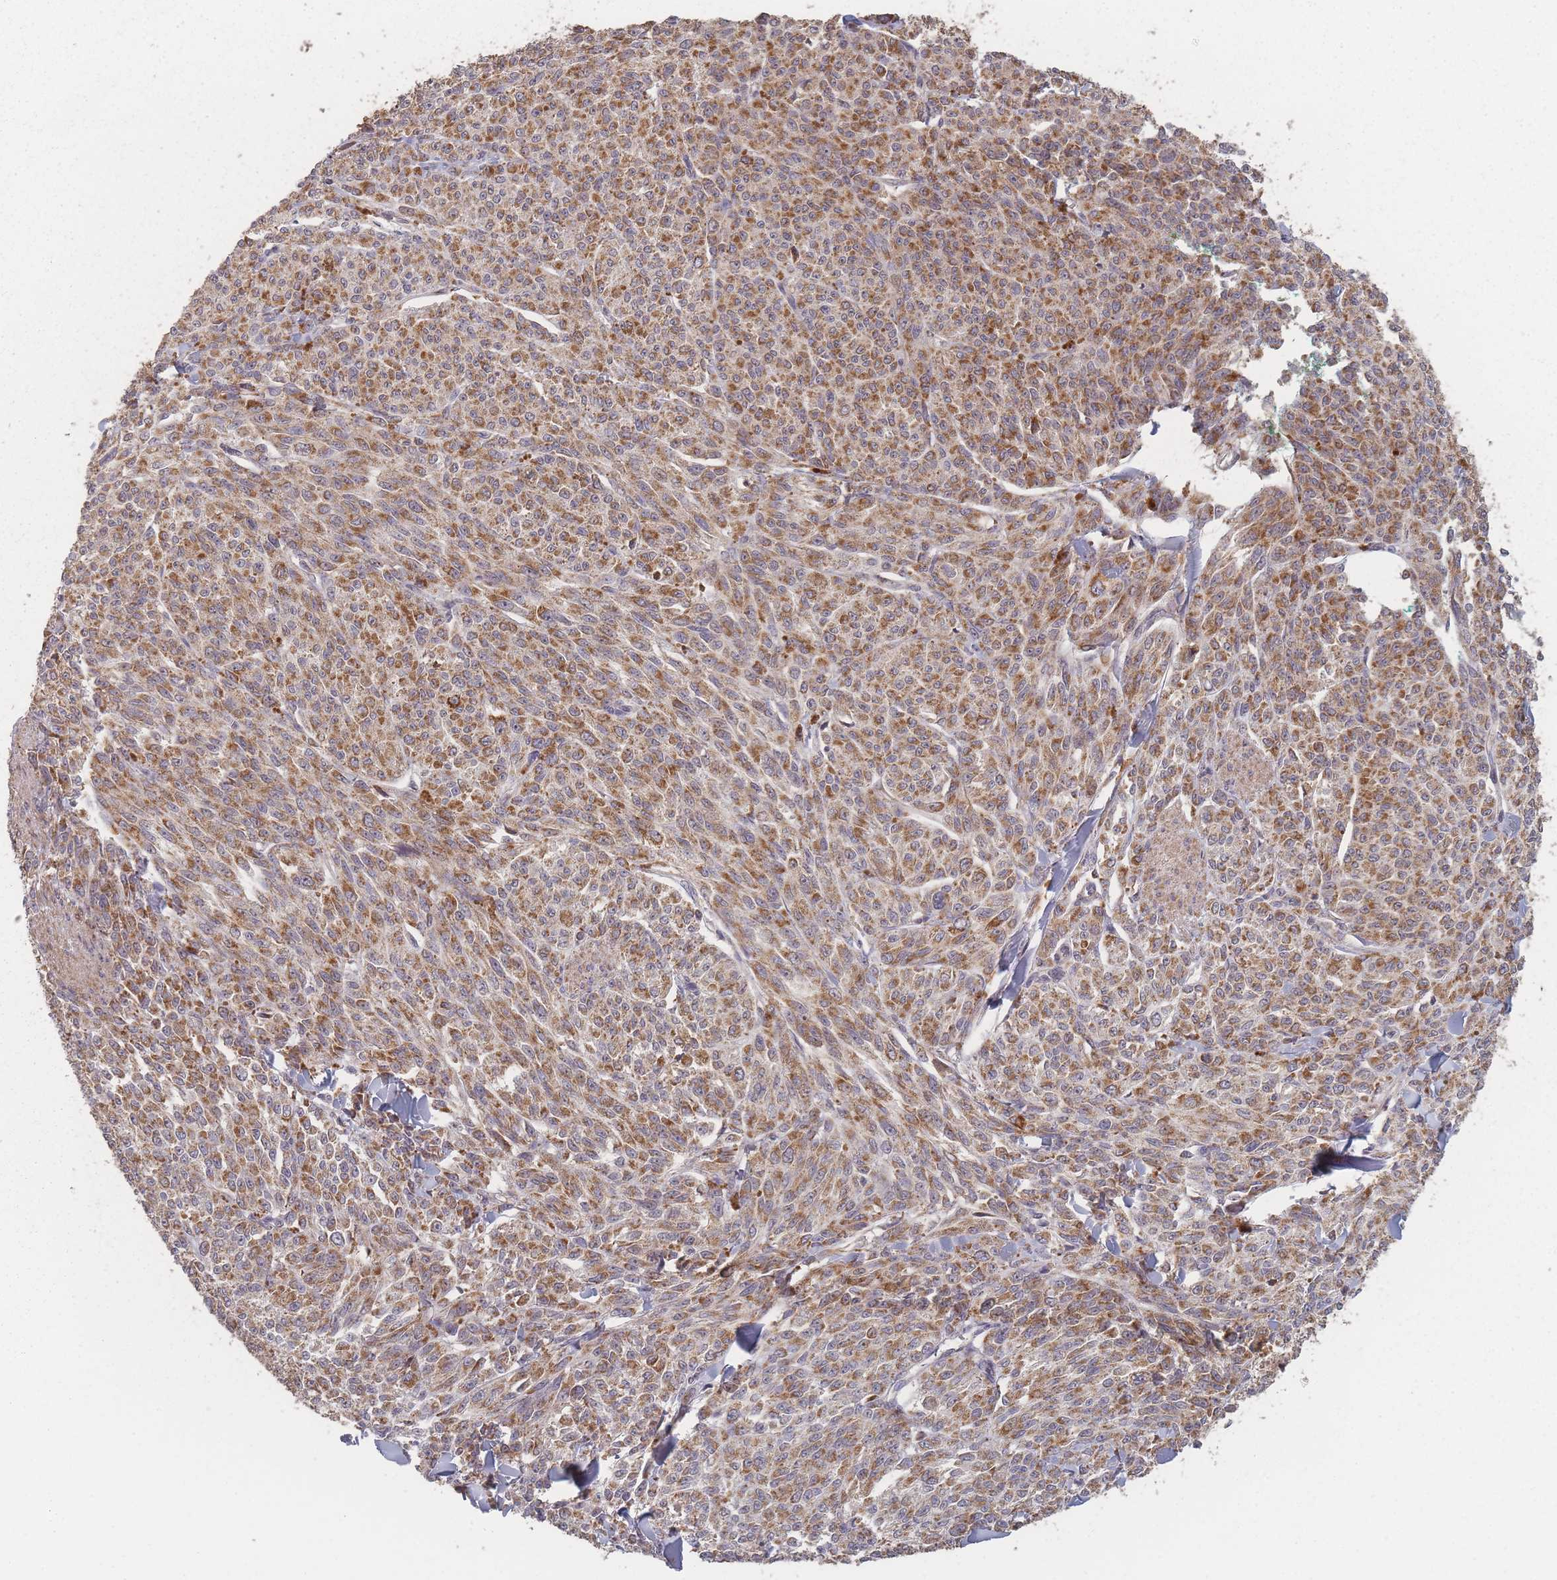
{"staining": {"intensity": "moderate", "quantity": ">75%", "location": "cytoplasmic/membranous"}, "tissue": "melanoma", "cell_type": "Tumor cells", "image_type": "cancer", "snomed": [{"axis": "morphology", "description": "Malignant melanoma, NOS"}, {"axis": "topography", "description": "Skin"}], "caption": "Protein staining by IHC exhibits moderate cytoplasmic/membranous positivity in about >75% of tumor cells in malignant melanoma. (brown staining indicates protein expression, while blue staining denotes nuclei).", "gene": "LYRM7", "patient": {"sex": "female", "age": 52}}